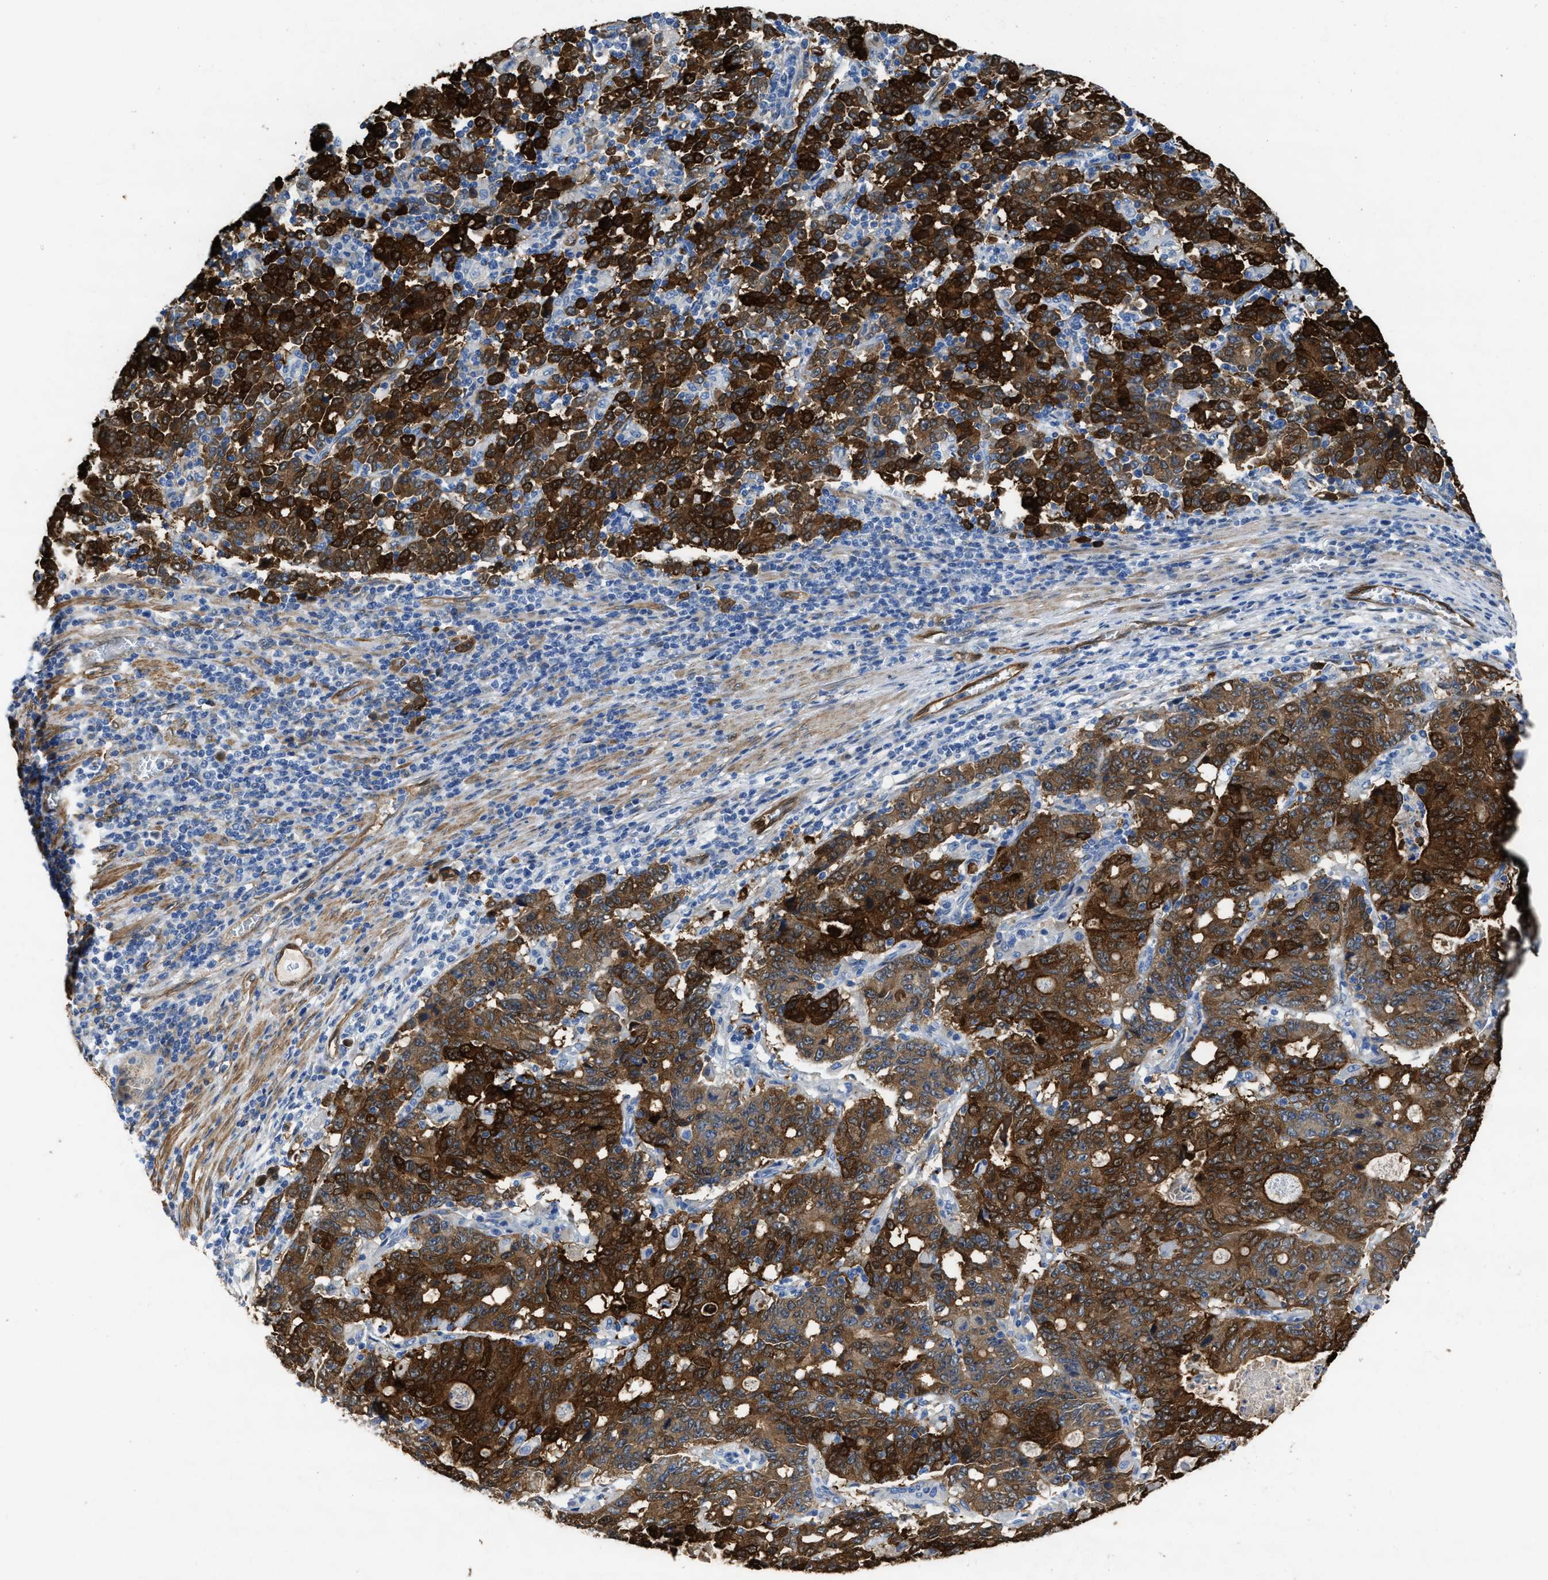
{"staining": {"intensity": "strong", "quantity": ">75%", "location": "cytoplasmic/membranous"}, "tissue": "stomach cancer", "cell_type": "Tumor cells", "image_type": "cancer", "snomed": [{"axis": "morphology", "description": "Adenocarcinoma, NOS"}, {"axis": "topography", "description": "Stomach, upper"}], "caption": "This is a micrograph of IHC staining of stomach cancer, which shows strong staining in the cytoplasmic/membranous of tumor cells.", "gene": "ASS1", "patient": {"sex": "male", "age": 69}}